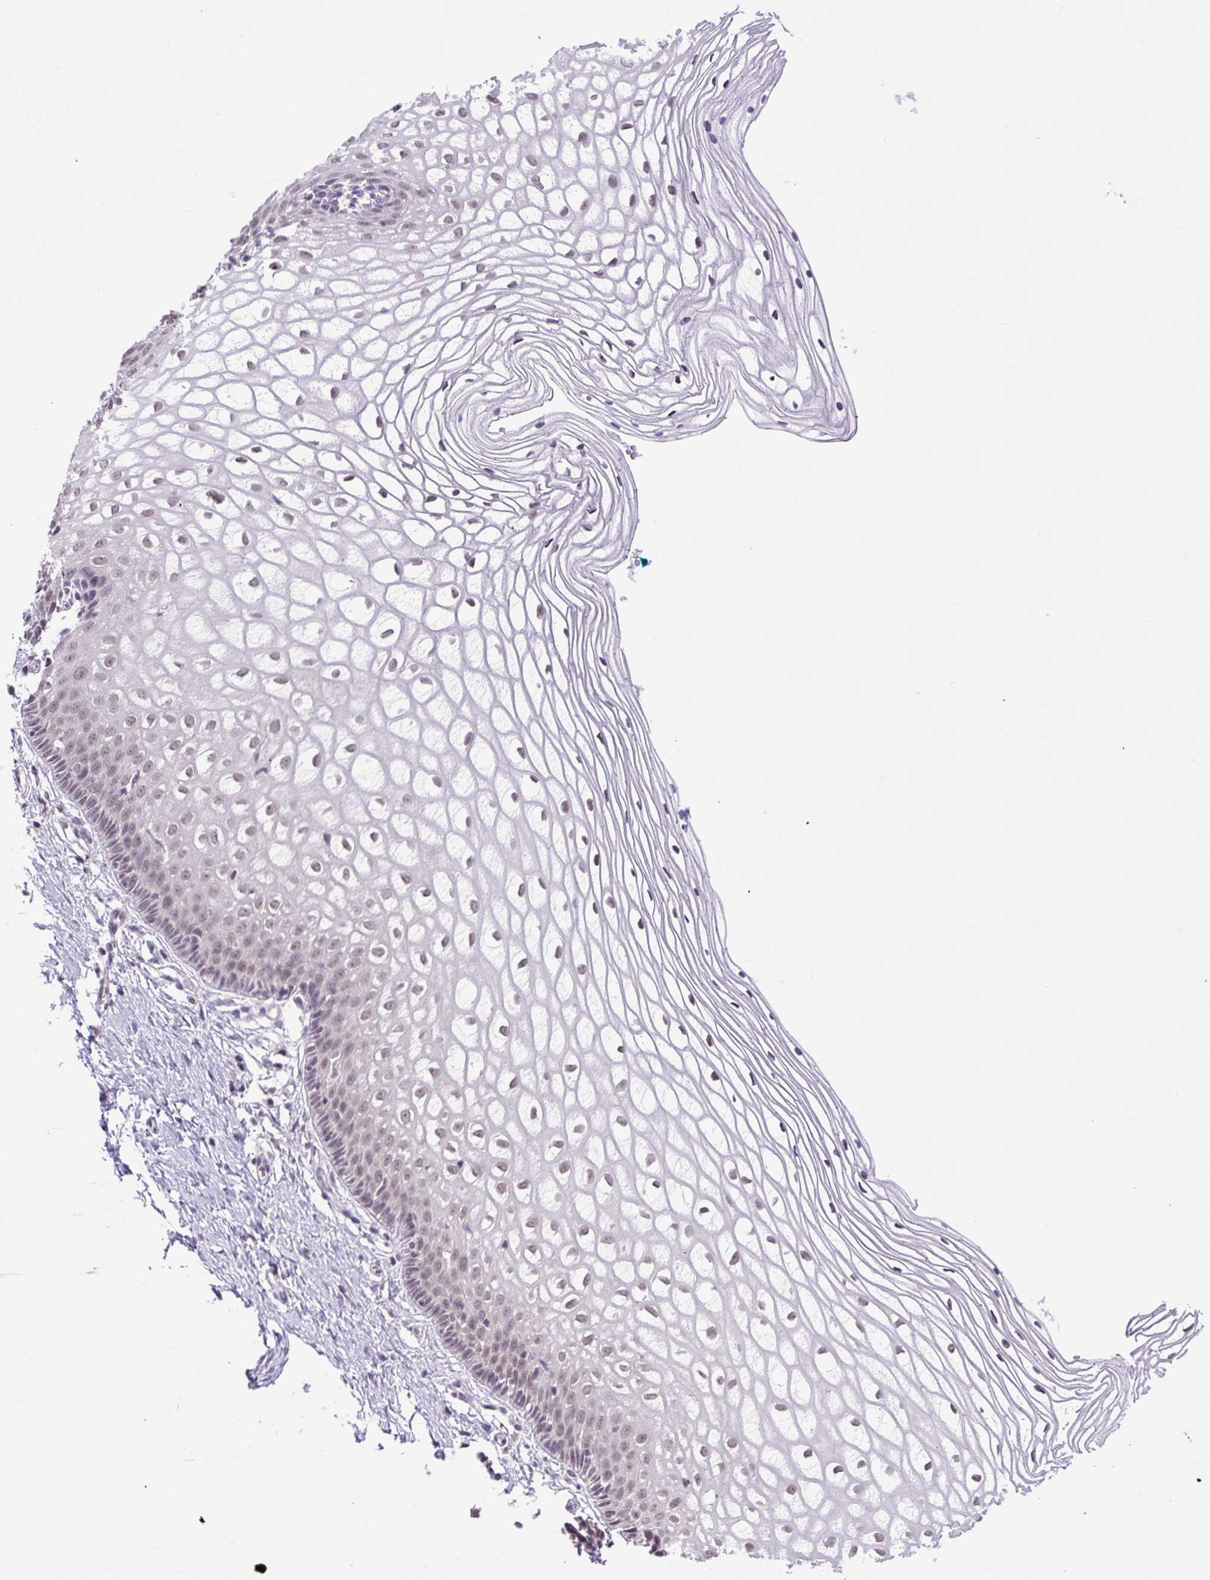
{"staining": {"intensity": "moderate", "quantity": ">75%", "location": "nuclear"}, "tissue": "cervix", "cell_type": "Glandular cells", "image_type": "normal", "snomed": [{"axis": "morphology", "description": "Normal tissue, NOS"}, {"axis": "topography", "description": "Cervix"}], "caption": "An image of cervix stained for a protein exhibits moderate nuclear brown staining in glandular cells.", "gene": "SGTA", "patient": {"sex": "female", "age": 36}}